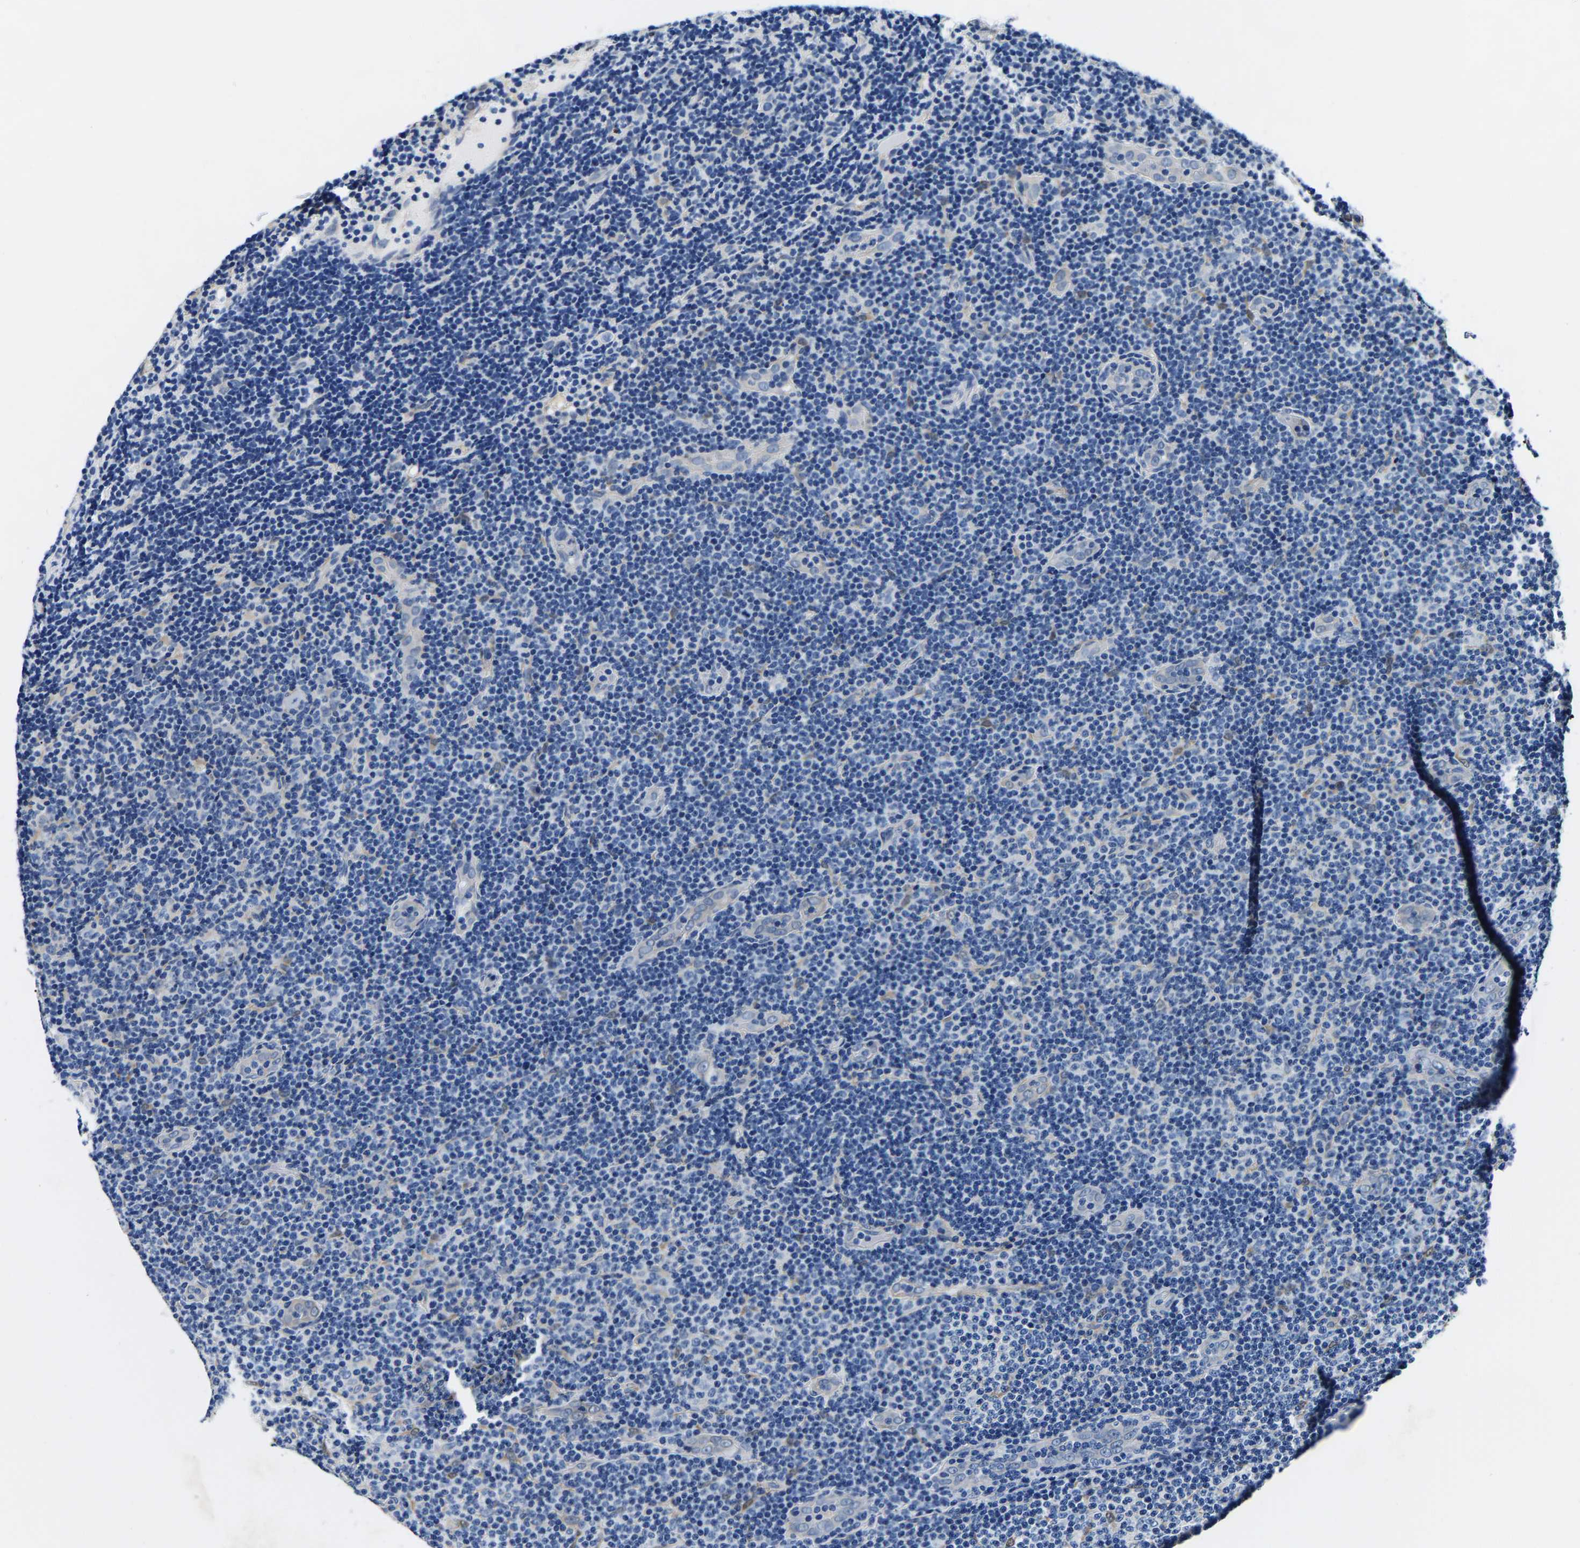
{"staining": {"intensity": "negative", "quantity": "none", "location": "none"}, "tissue": "lymphoma", "cell_type": "Tumor cells", "image_type": "cancer", "snomed": [{"axis": "morphology", "description": "Malignant lymphoma, non-Hodgkin's type, Low grade"}, {"axis": "topography", "description": "Lymph node"}], "caption": "High magnification brightfield microscopy of lymphoma stained with DAB (3,3'-diaminobenzidine) (brown) and counterstained with hematoxylin (blue): tumor cells show no significant staining. Nuclei are stained in blue.", "gene": "ACO1", "patient": {"sex": "male", "age": 83}}